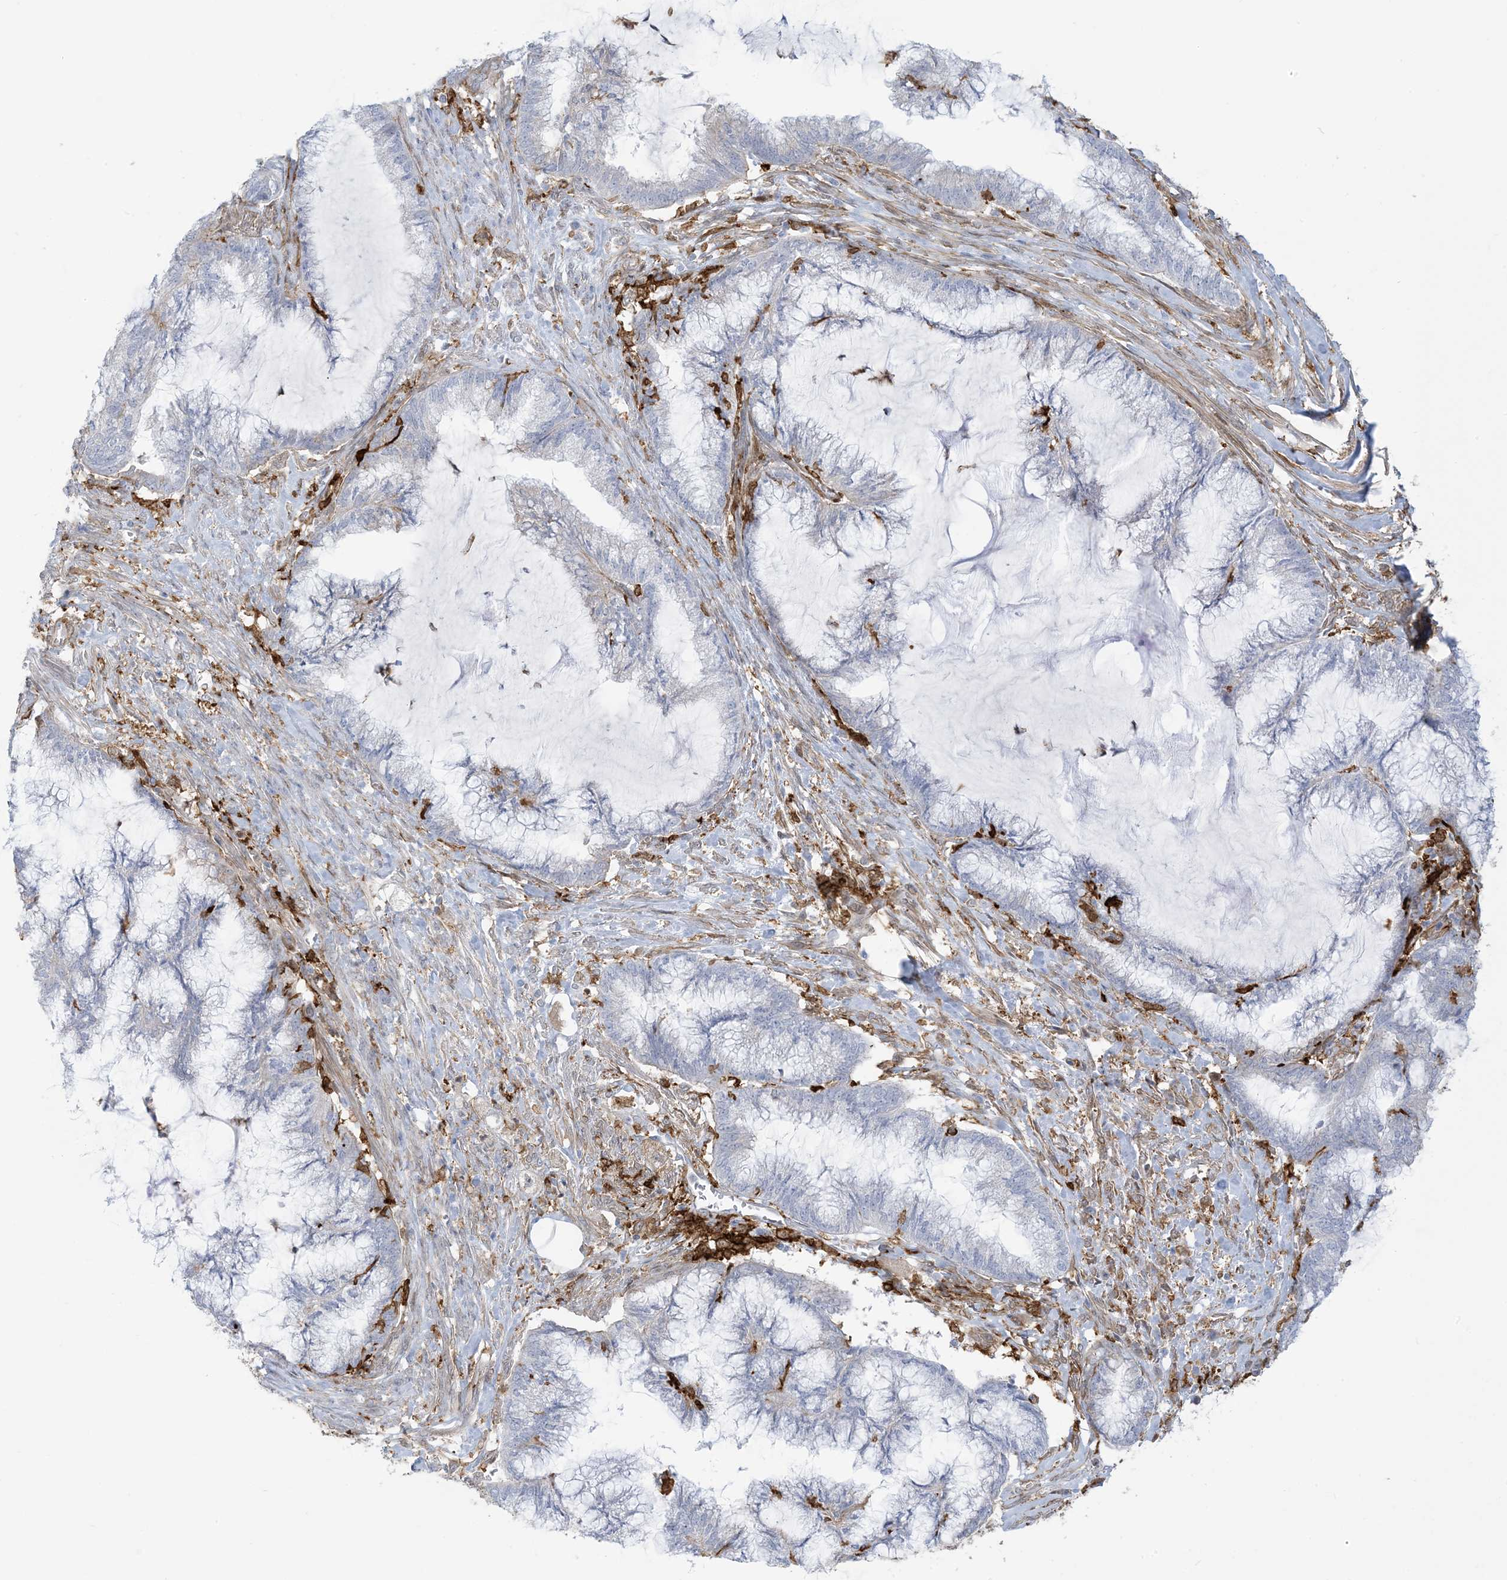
{"staining": {"intensity": "negative", "quantity": "none", "location": "none"}, "tissue": "endometrial cancer", "cell_type": "Tumor cells", "image_type": "cancer", "snomed": [{"axis": "morphology", "description": "Adenocarcinoma, NOS"}, {"axis": "topography", "description": "Endometrium"}], "caption": "High magnification brightfield microscopy of adenocarcinoma (endometrial) stained with DAB (brown) and counterstained with hematoxylin (blue): tumor cells show no significant positivity.", "gene": "ICMT", "patient": {"sex": "female", "age": 86}}